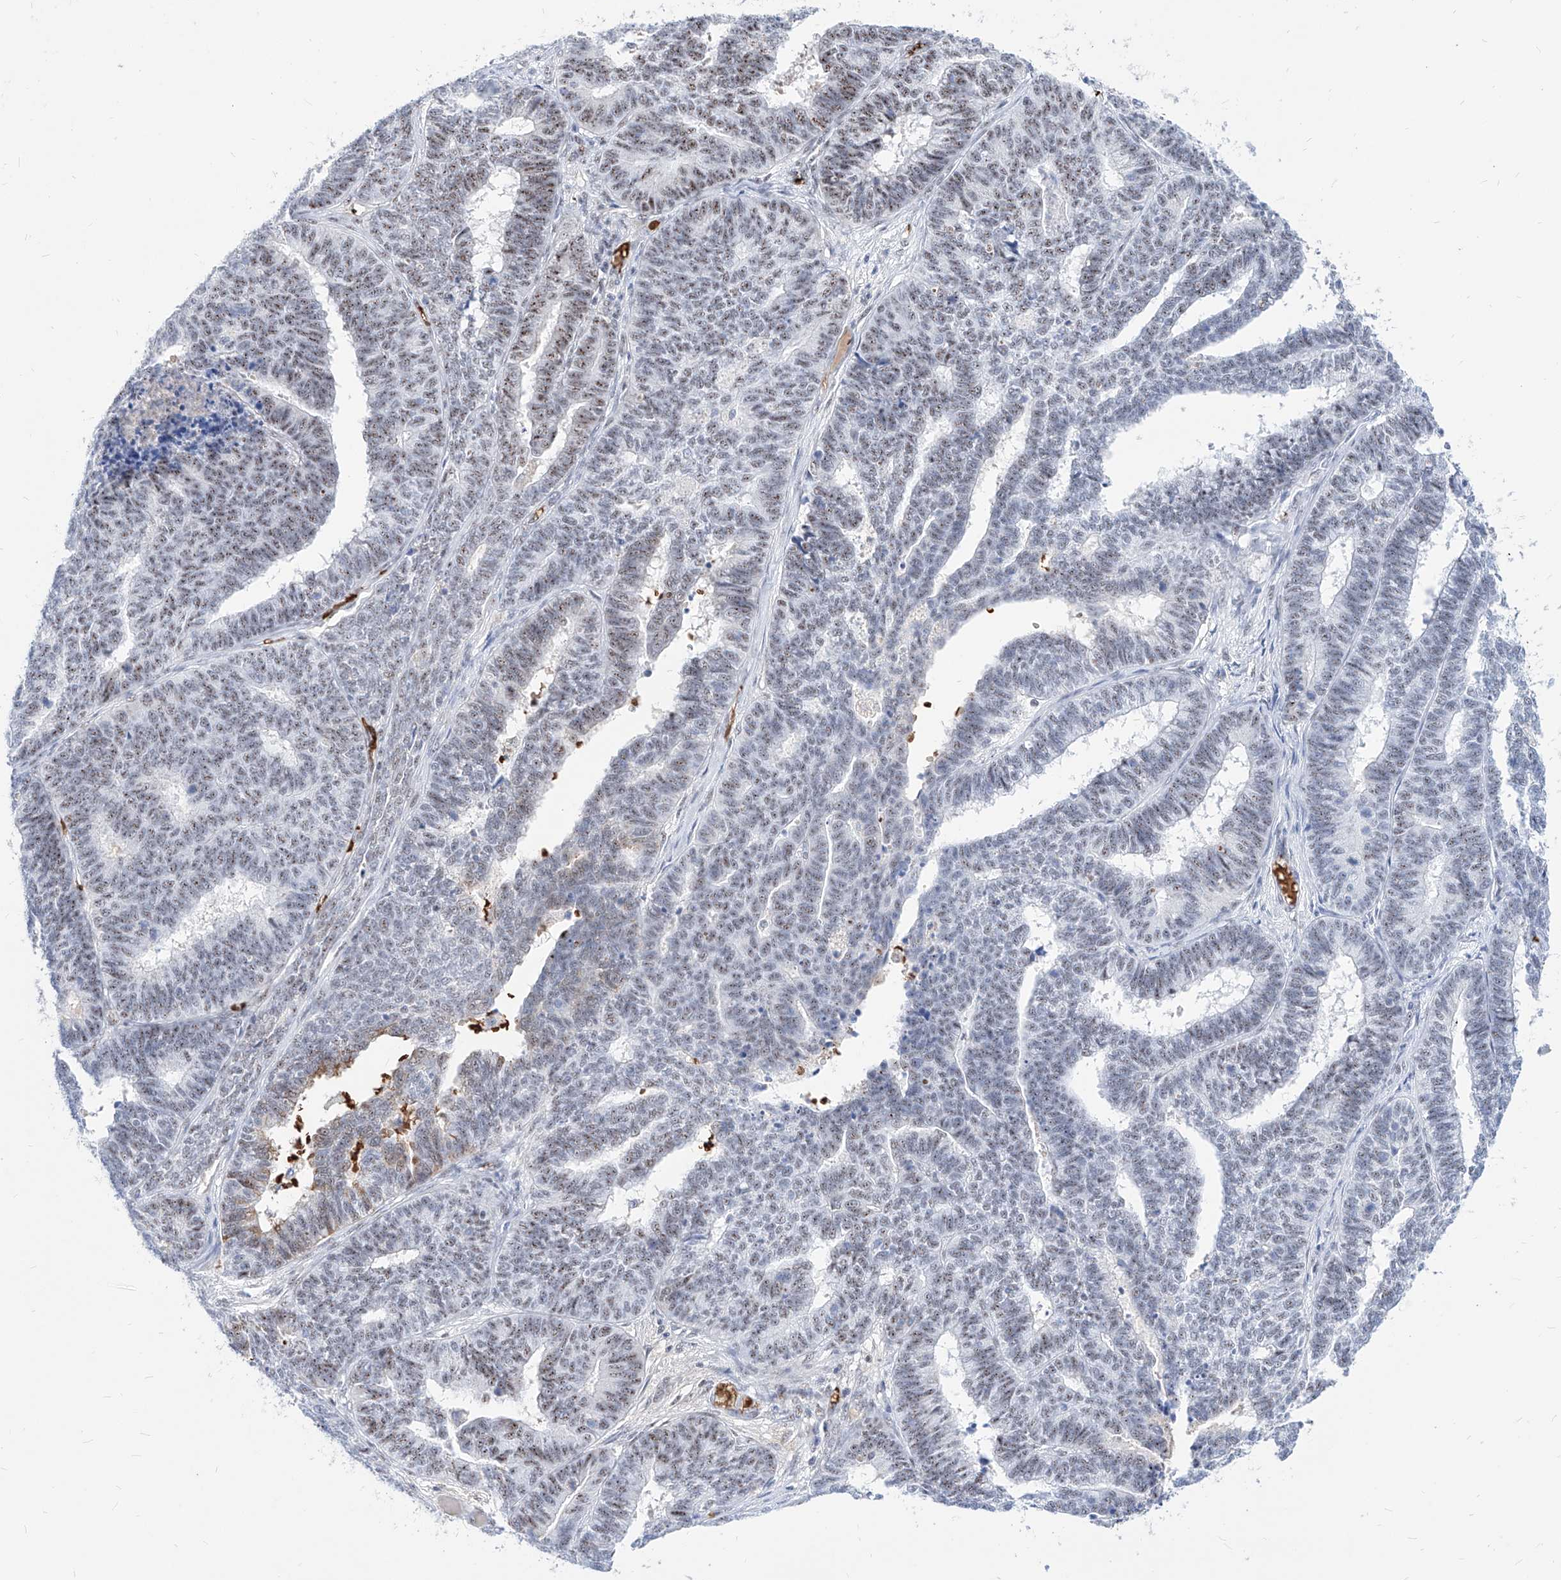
{"staining": {"intensity": "weak", "quantity": "25%-75%", "location": "nuclear"}, "tissue": "endometrial cancer", "cell_type": "Tumor cells", "image_type": "cancer", "snomed": [{"axis": "morphology", "description": "Adenocarcinoma, NOS"}, {"axis": "topography", "description": "Endometrium"}], "caption": "IHC image of human endometrial cancer (adenocarcinoma) stained for a protein (brown), which exhibits low levels of weak nuclear positivity in about 25%-75% of tumor cells.", "gene": "ZFP42", "patient": {"sex": "female", "age": 70}}